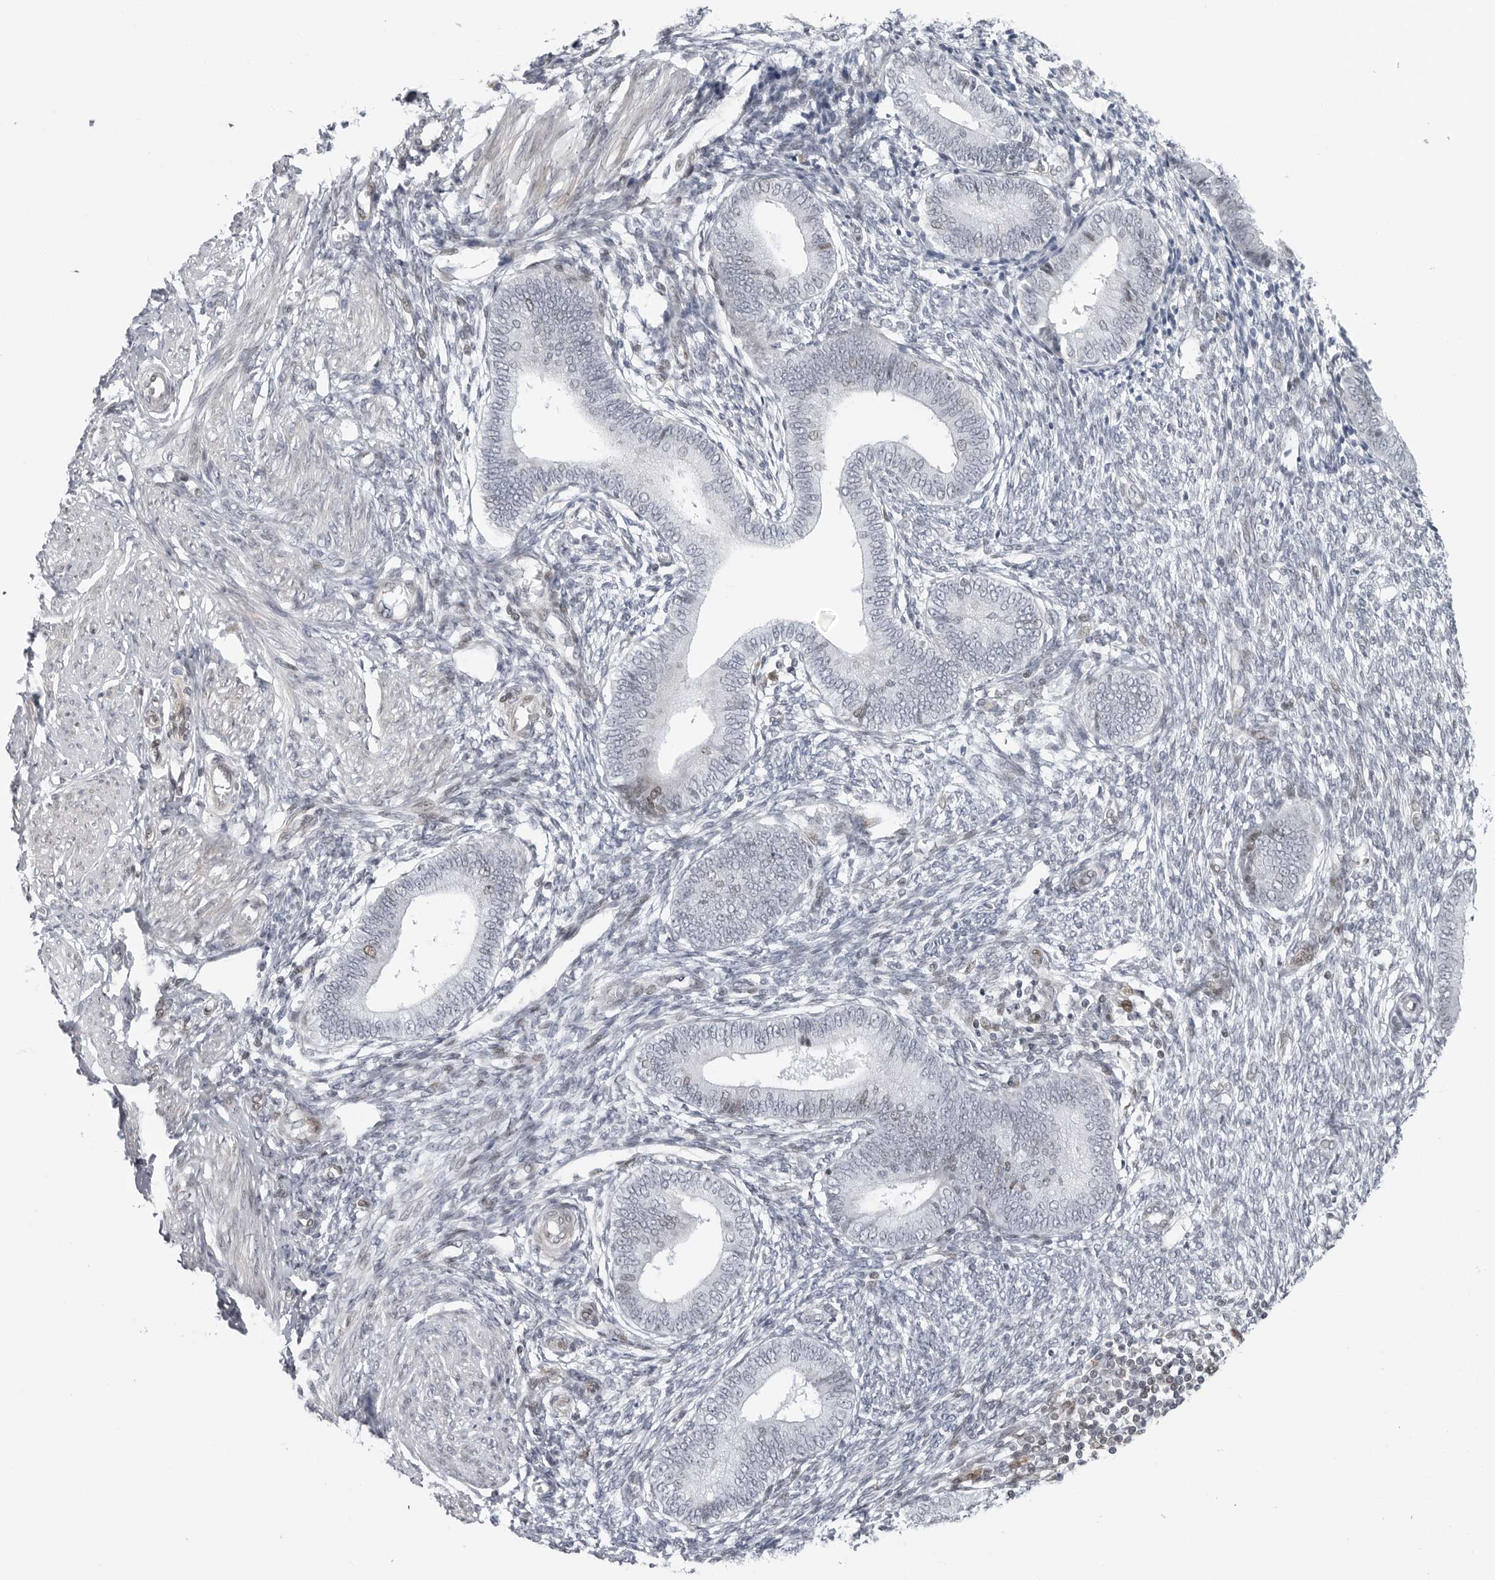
{"staining": {"intensity": "negative", "quantity": "none", "location": "none"}, "tissue": "endometrium", "cell_type": "Cells in endometrial stroma", "image_type": "normal", "snomed": [{"axis": "morphology", "description": "Normal tissue, NOS"}, {"axis": "topography", "description": "Endometrium"}], "caption": "DAB (3,3'-diaminobenzidine) immunohistochemical staining of benign human endometrium shows no significant expression in cells in endometrial stroma.", "gene": "FAM135B", "patient": {"sex": "female", "age": 46}}